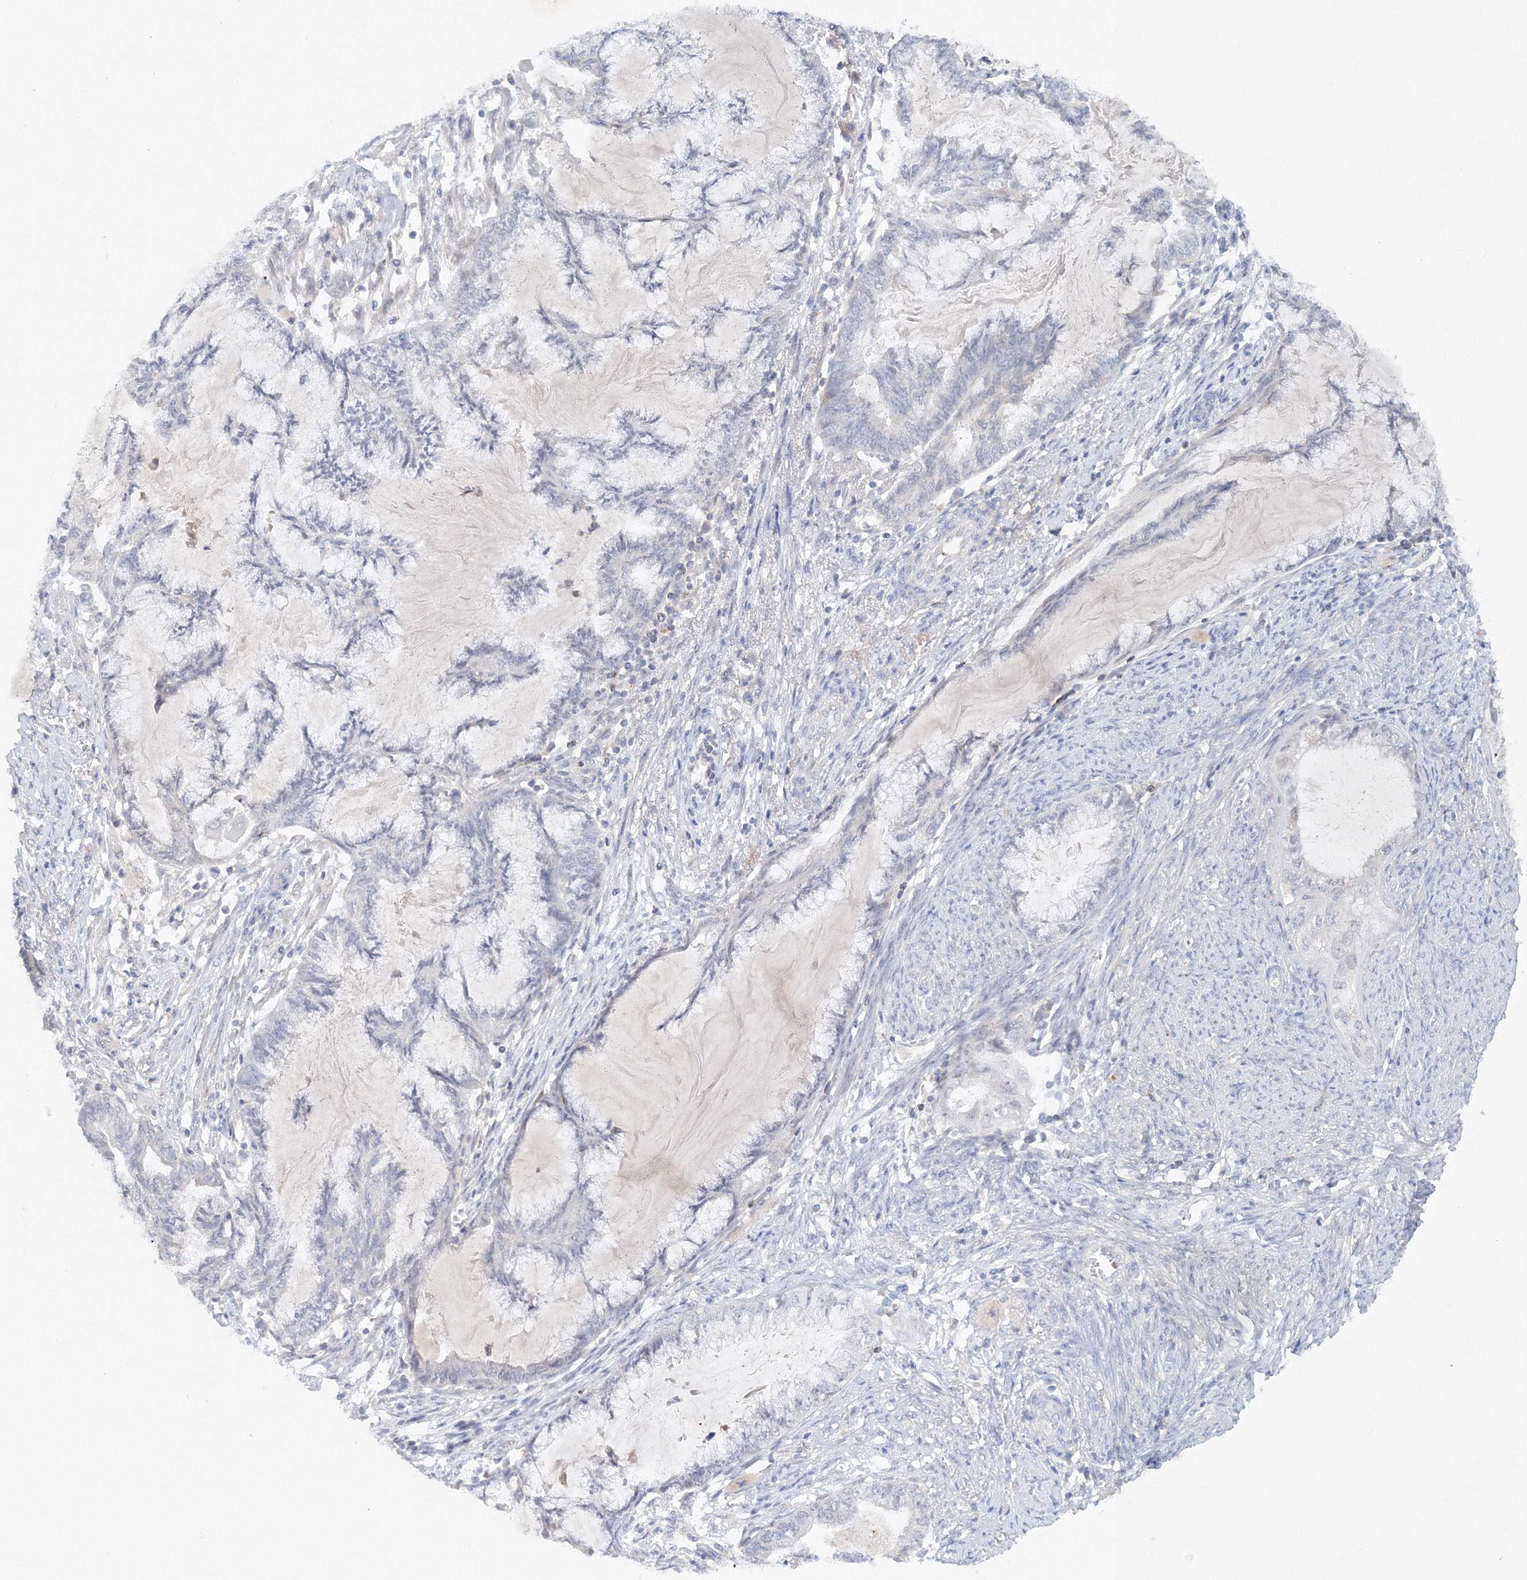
{"staining": {"intensity": "negative", "quantity": "none", "location": "none"}, "tissue": "endometrial cancer", "cell_type": "Tumor cells", "image_type": "cancer", "snomed": [{"axis": "morphology", "description": "Adenocarcinoma, NOS"}, {"axis": "topography", "description": "Endometrium"}], "caption": "The immunohistochemistry micrograph has no significant expression in tumor cells of endometrial adenocarcinoma tissue.", "gene": "SH3BP5", "patient": {"sex": "female", "age": 86}}